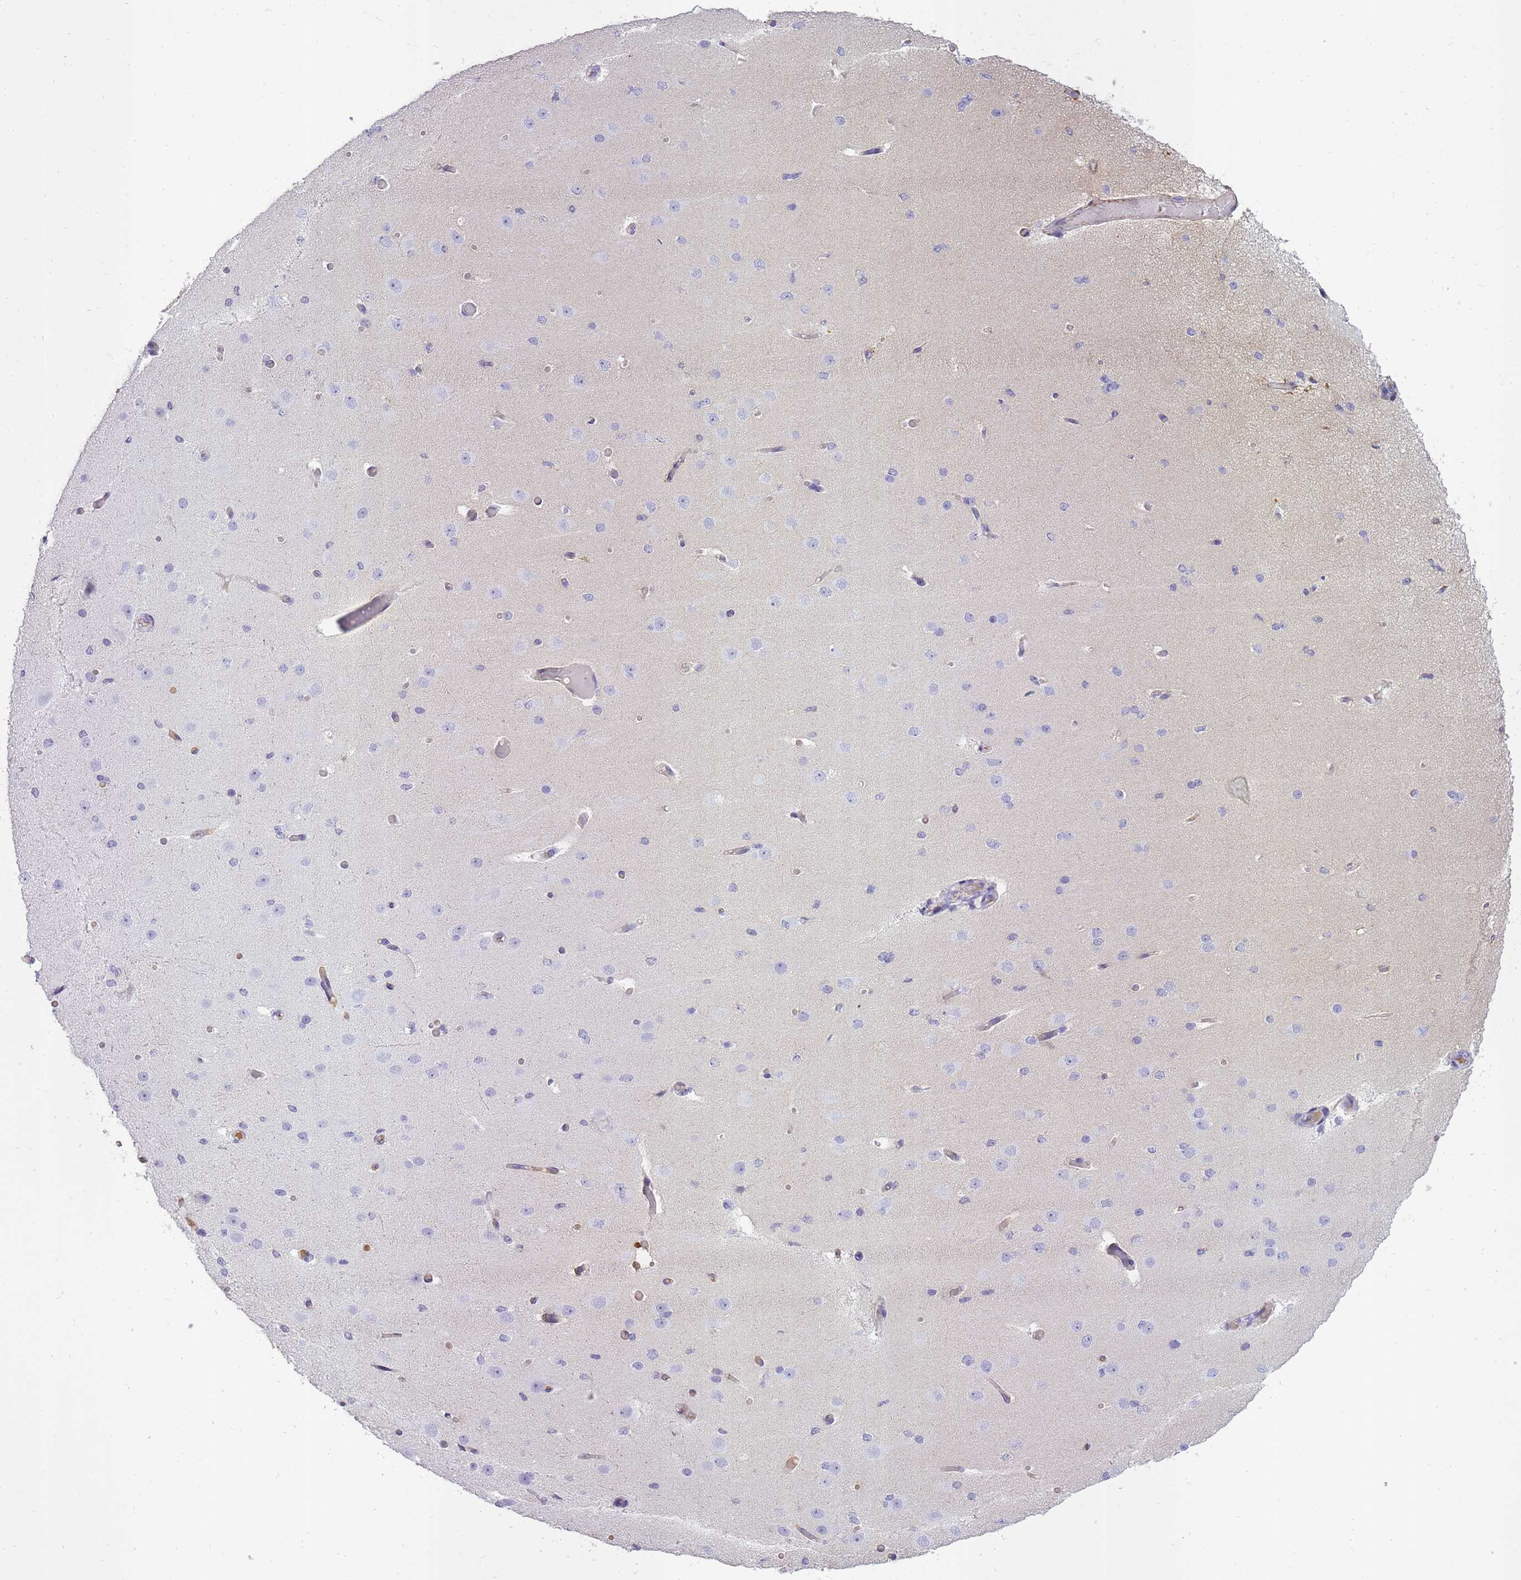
{"staining": {"intensity": "negative", "quantity": "none", "location": "none"}, "tissue": "cerebral cortex", "cell_type": "Endothelial cells", "image_type": "normal", "snomed": [{"axis": "morphology", "description": "Normal tissue, NOS"}, {"axis": "morphology", "description": "Inflammation, NOS"}, {"axis": "topography", "description": "Cerebral cortex"}], "caption": "Photomicrograph shows no significant protein positivity in endothelial cells of unremarkable cerebral cortex.", "gene": "IGKV1", "patient": {"sex": "male", "age": 6}}